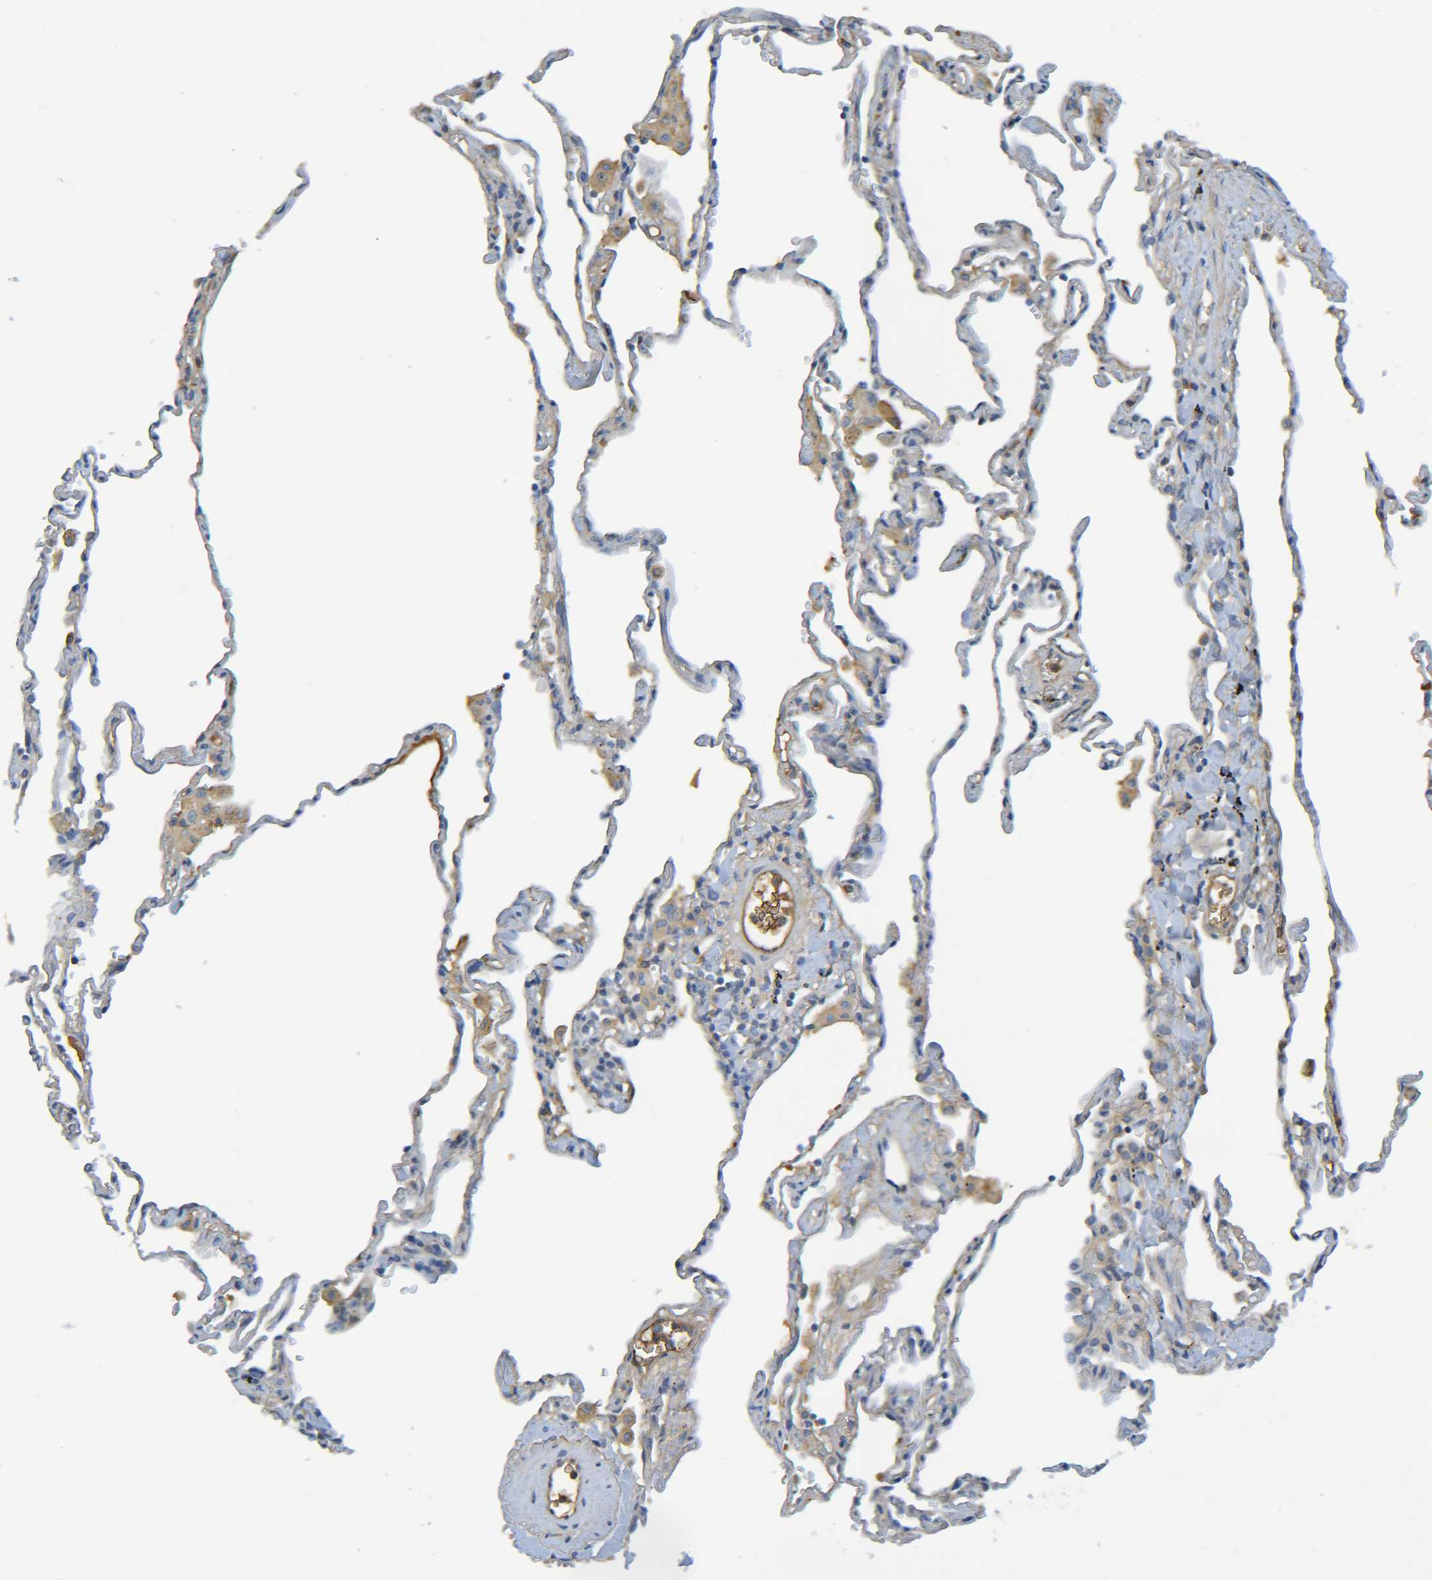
{"staining": {"intensity": "moderate", "quantity": "<25%", "location": "cytoplasmic/membranous"}, "tissue": "lung", "cell_type": "Alveolar cells", "image_type": "normal", "snomed": [{"axis": "morphology", "description": "Normal tissue, NOS"}, {"axis": "topography", "description": "Lung"}], "caption": "Immunohistochemistry (IHC) of normal human lung demonstrates low levels of moderate cytoplasmic/membranous staining in approximately <25% of alveolar cells. (DAB IHC with brightfield microscopy, high magnification).", "gene": "C1QA", "patient": {"sex": "male", "age": 59}}